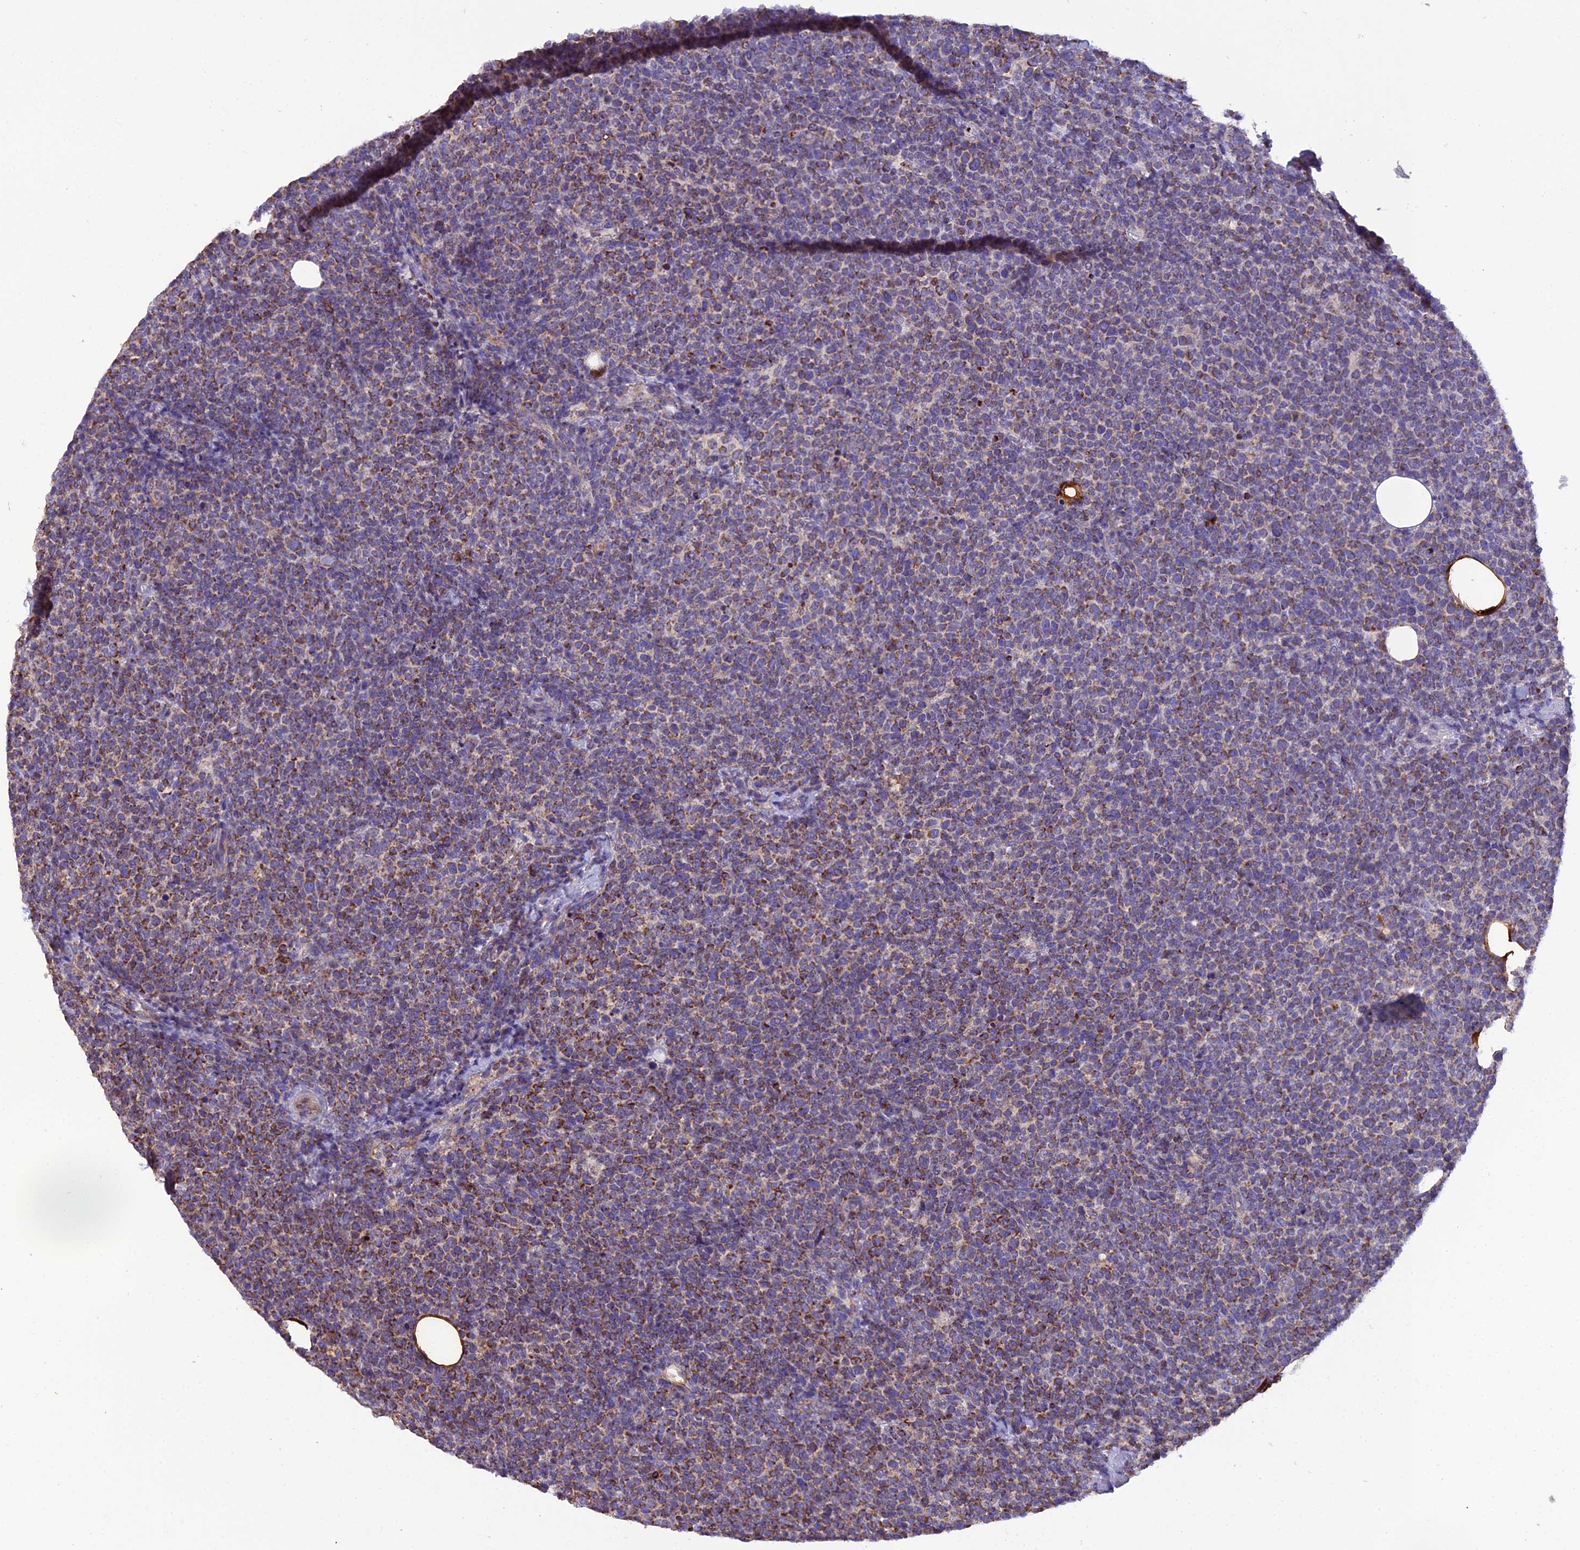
{"staining": {"intensity": "moderate", "quantity": "25%-75%", "location": "cytoplasmic/membranous"}, "tissue": "lymphoma", "cell_type": "Tumor cells", "image_type": "cancer", "snomed": [{"axis": "morphology", "description": "Malignant lymphoma, non-Hodgkin's type, High grade"}, {"axis": "topography", "description": "Lymph node"}], "caption": "This is a histology image of immunohistochemistry (IHC) staining of lymphoma, which shows moderate expression in the cytoplasmic/membranous of tumor cells.", "gene": "GPD1", "patient": {"sex": "male", "age": 61}}